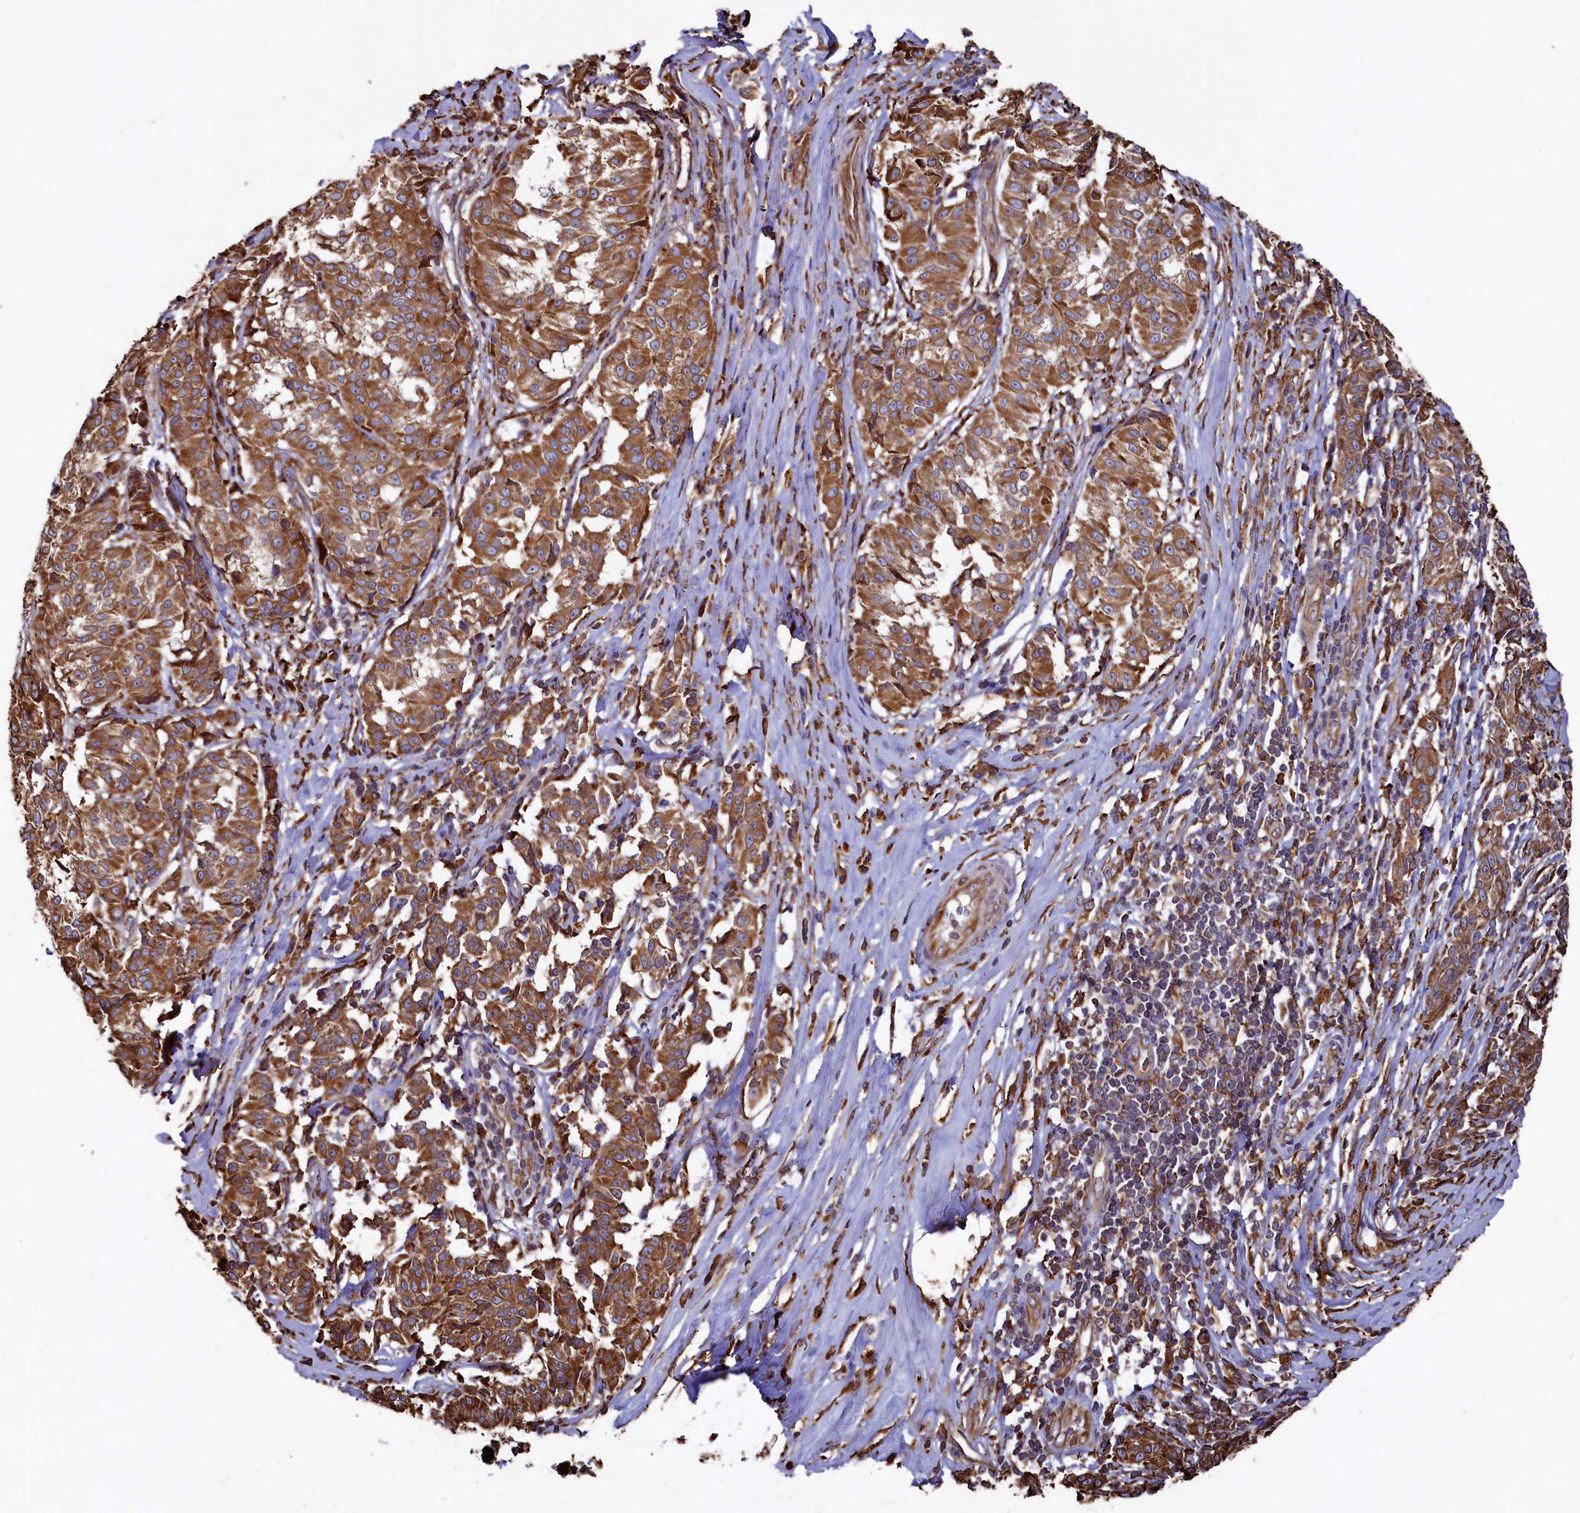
{"staining": {"intensity": "moderate", "quantity": ">75%", "location": "cytoplasmic/membranous"}, "tissue": "melanoma", "cell_type": "Tumor cells", "image_type": "cancer", "snomed": [{"axis": "morphology", "description": "Malignant melanoma, NOS"}, {"axis": "topography", "description": "Skin"}], "caption": "Immunohistochemical staining of malignant melanoma demonstrates medium levels of moderate cytoplasmic/membranous staining in approximately >75% of tumor cells. (brown staining indicates protein expression, while blue staining denotes nuclei).", "gene": "NEURL1B", "patient": {"sex": "female", "age": 72}}